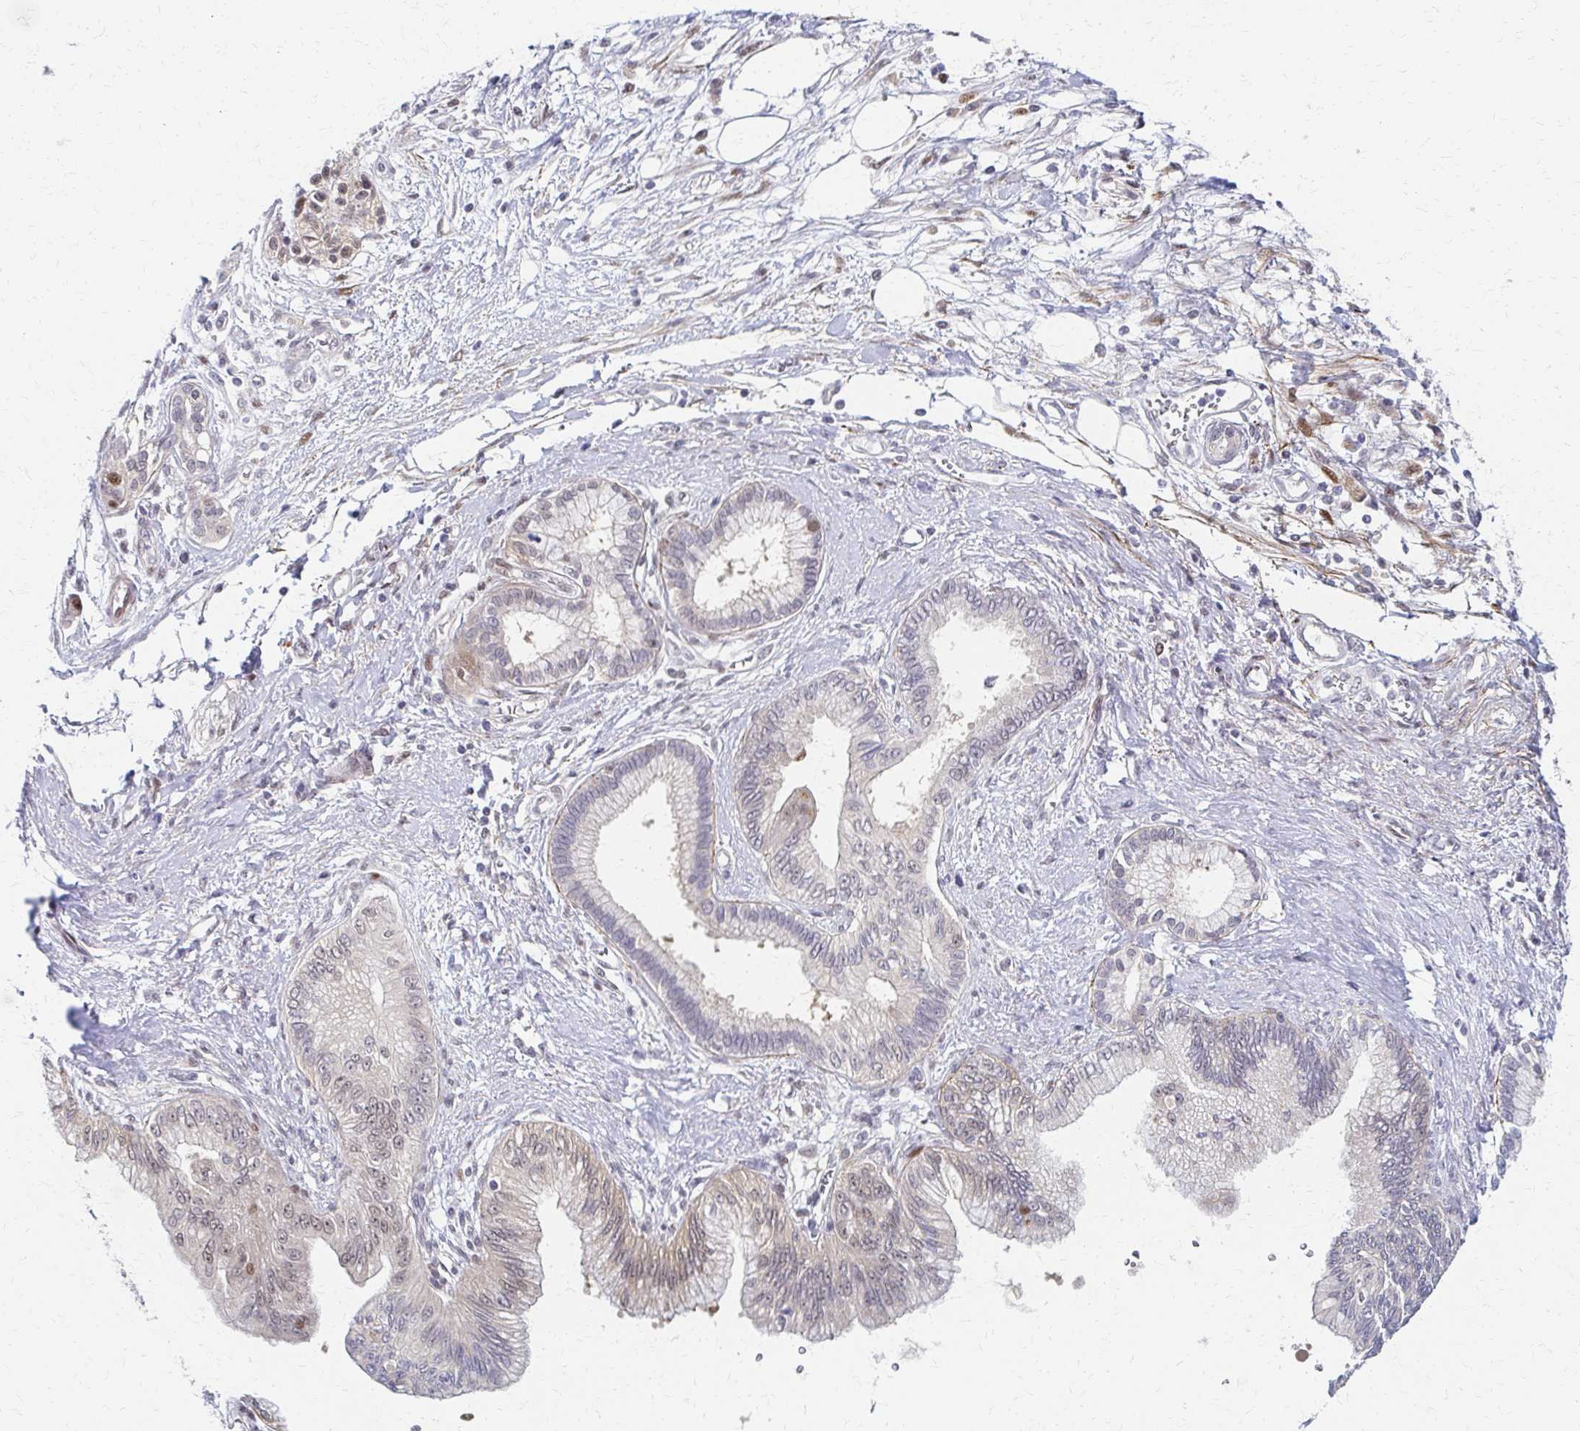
{"staining": {"intensity": "weak", "quantity": "25%-75%", "location": "nuclear"}, "tissue": "pancreatic cancer", "cell_type": "Tumor cells", "image_type": "cancer", "snomed": [{"axis": "morphology", "description": "Adenocarcinoma, NOS"}, {"axis": "topography", "description": "Pancreas"}], "caption": "IHC of adenocarcinoma (pancreatic) reveals low levels of weak nuclear staining in about 25%-75% of tumor cells. The staining was performed using DAB to visualize the protein expression in brown, while the nuclei were stained in blue with hematoxylin (Magnification: 20x).", "gene": "PSMD7", "patient": {"sex": "female", "age": 77}}